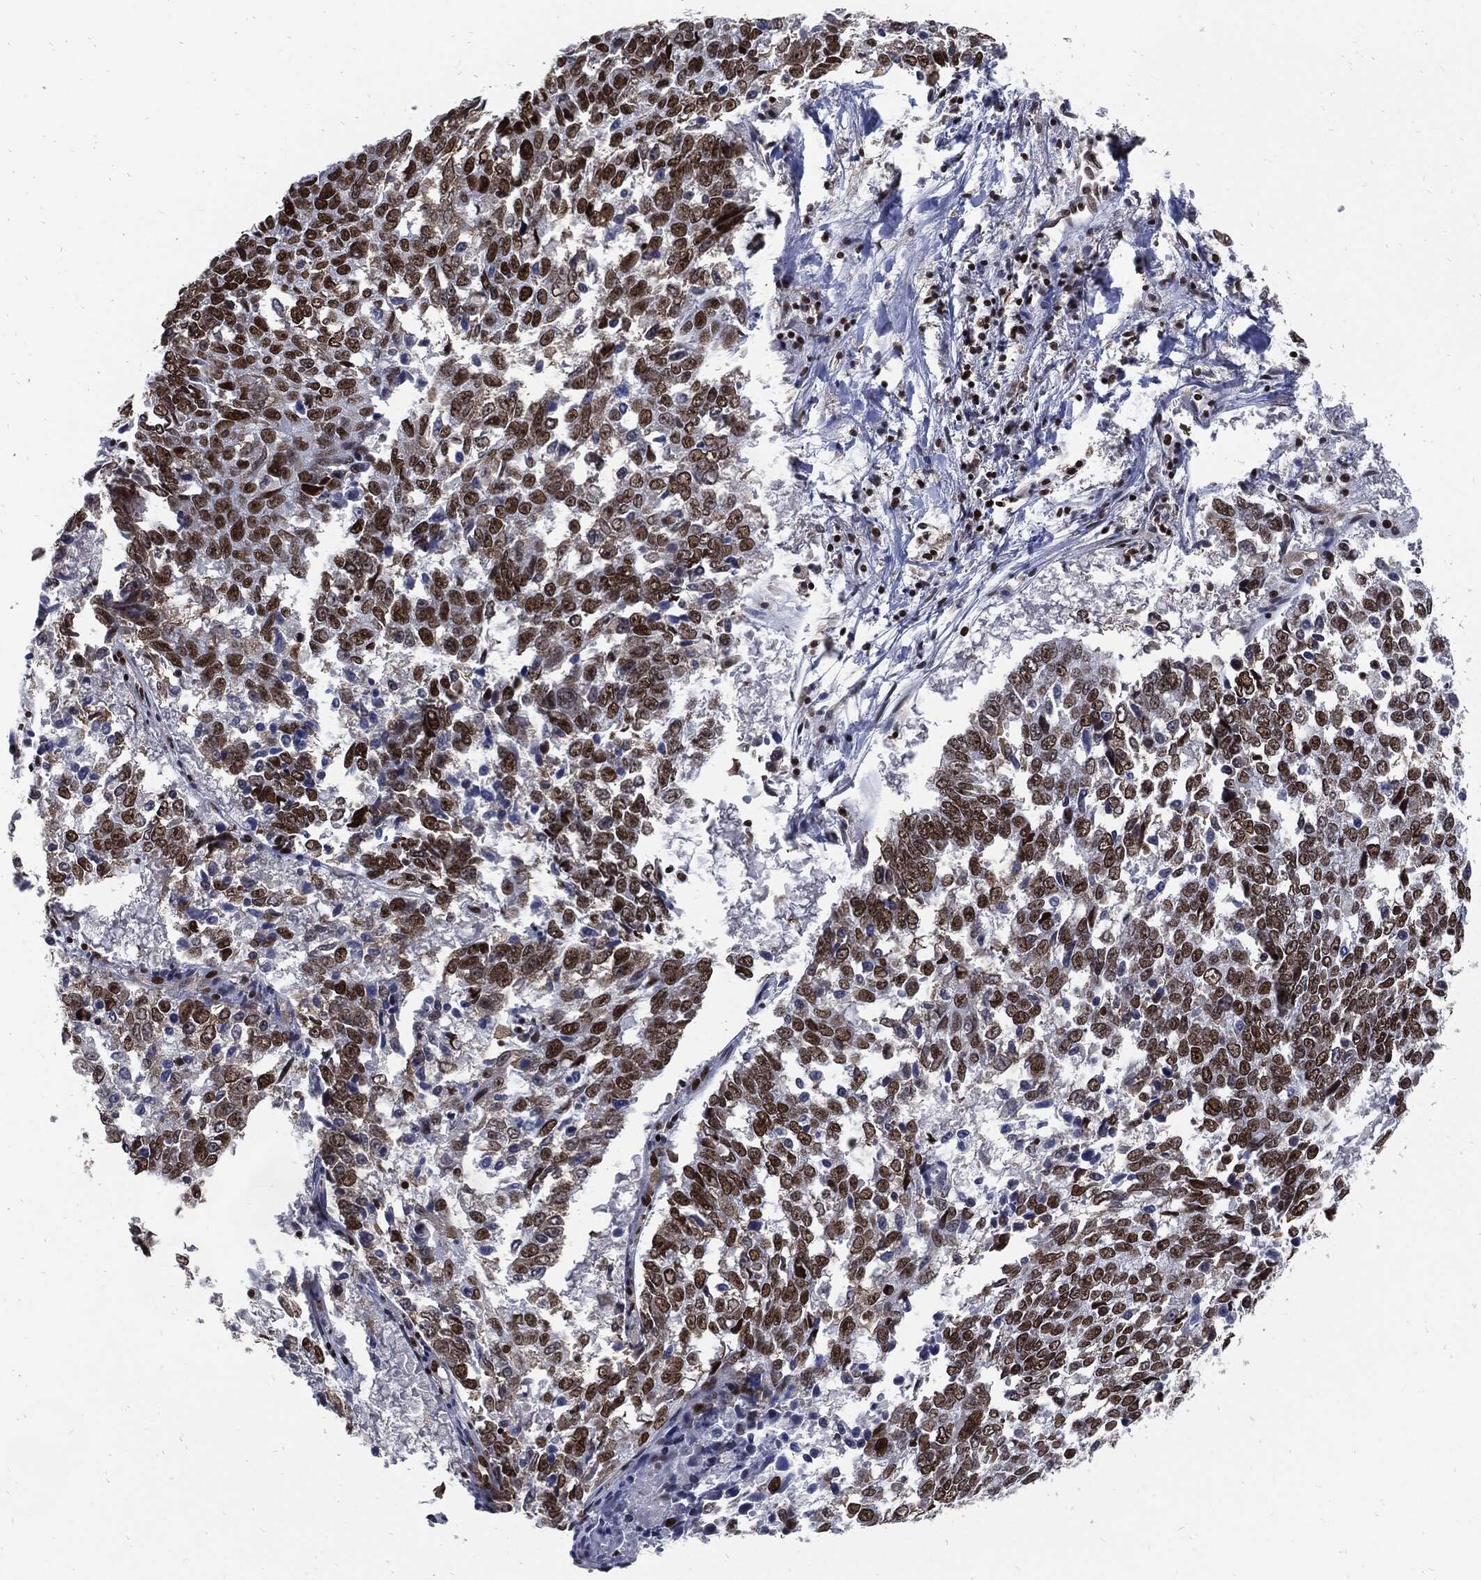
{"staining": {"intensity": "strong", "quantity": "25%-75%", "location": "nuclear"}, "tissue": "lung cancer", "cell_type": "Tumor cells", "image_type": "cancer", "snomed": [{"axis": "morphology", "description": "Squamous cell carcinoma, NOS"}, {"axis": "topography", "description": "Lung"}], "caption": "High-magnification brightfield microscopy of lung cancer (squamous cell carcinoma) stained with DAB (3,3'-diaminobenzidine) (brown) and counterstained with hematoxylin (blue). tumor cells exhibit strong nuclear expression is seen in about25%-75% of cells.", "gene": "TERF2", "patient": {"sex": "male", "age": 82}}